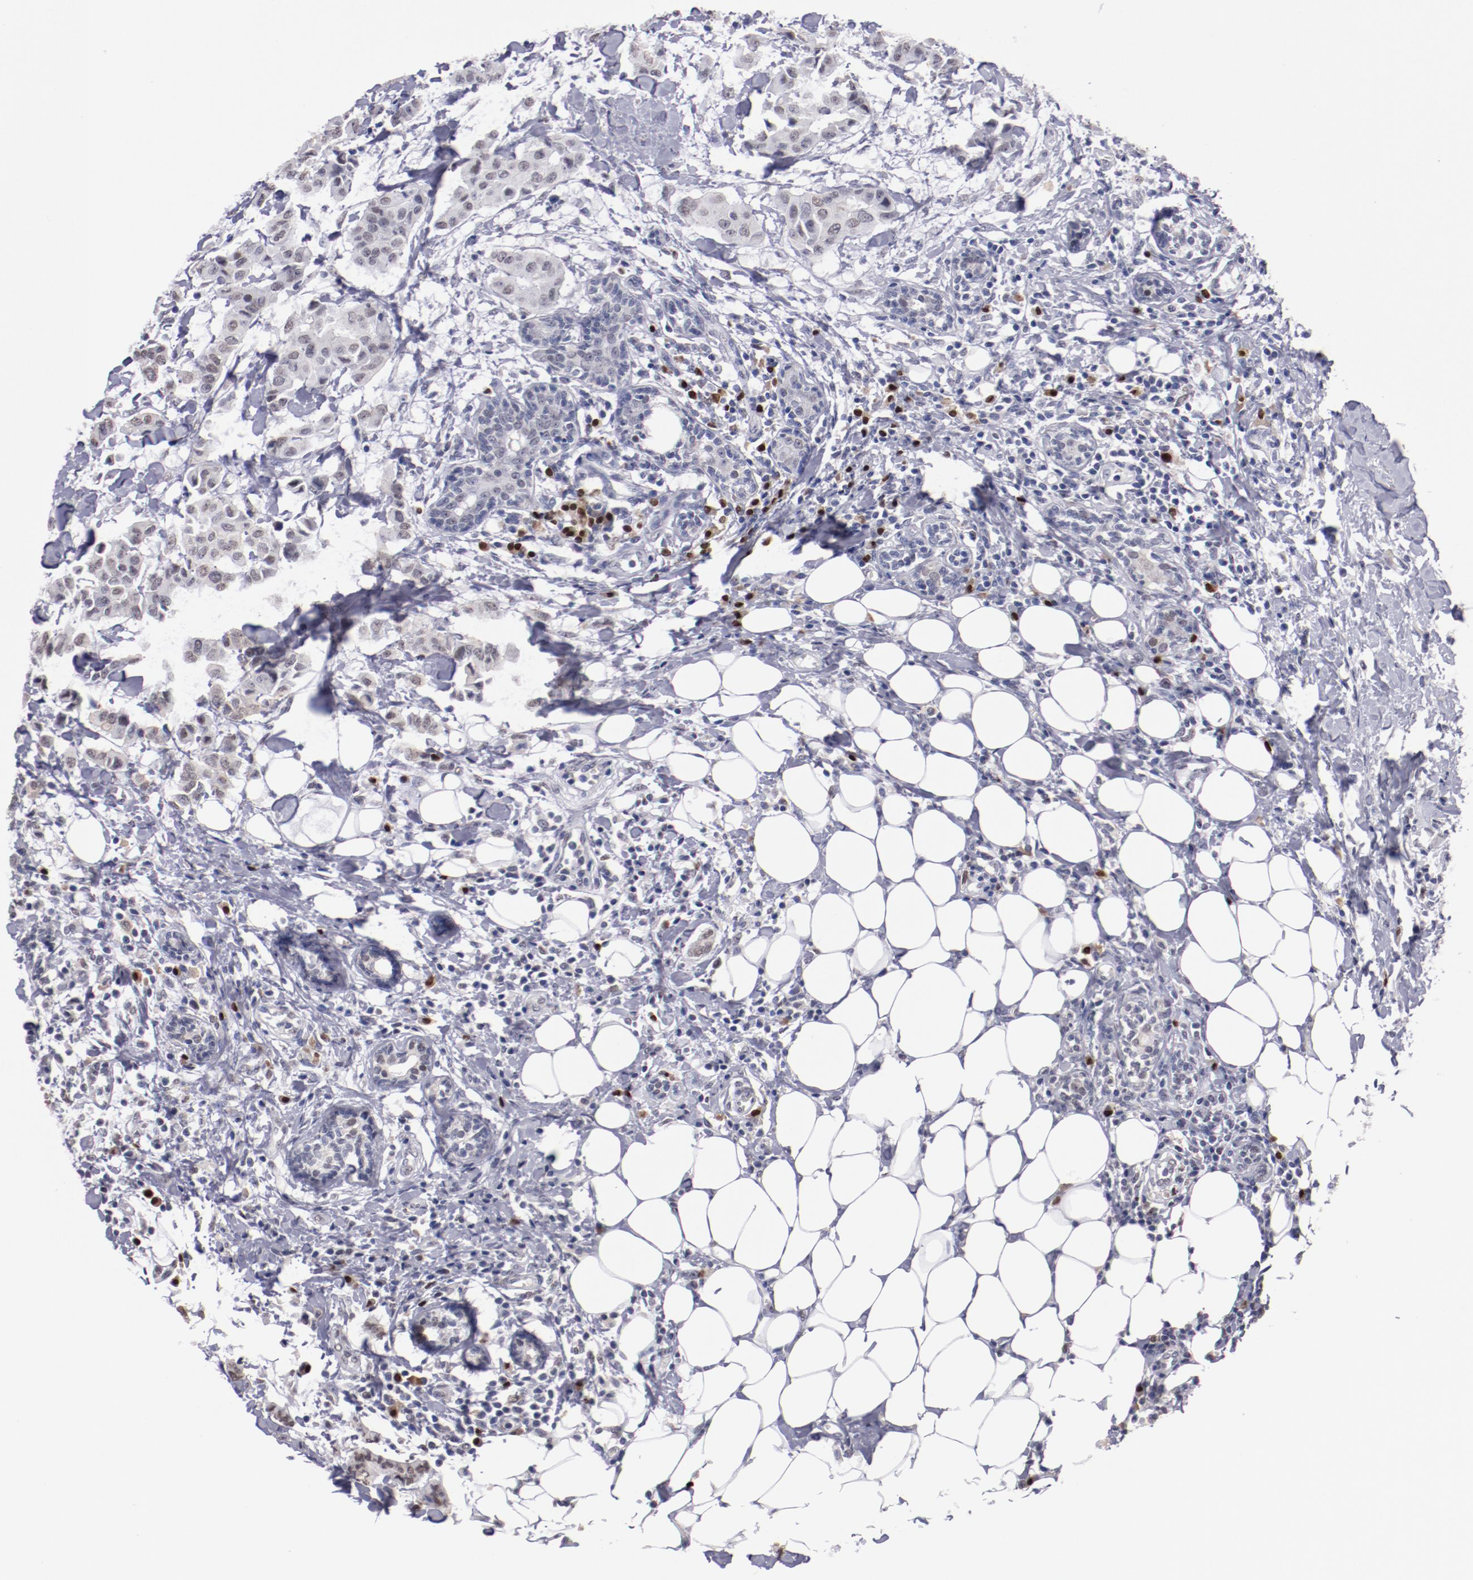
{"staining": {"intensity": "negative", "quantity": "none", "location": "none"}, "tissue": "breast cancer", "cell_type": "Tumor cells", "image_type": "cancer", "snomed": [{"axis": "morphology", "description": "Duct carcinoma"}, {"axis": "topography", "description": "Breast"}], "caption": "An image of human breast infiltrating ductal carcinoma is negative for staining in tumor cells. The staining is performed using DAB (3,3'-diaminobenzidine) brown chromogen with nuclei counter-stained in using hematoxylin.", "gene": "IRF4", "patient": {"sex": "female", "age": 40}}